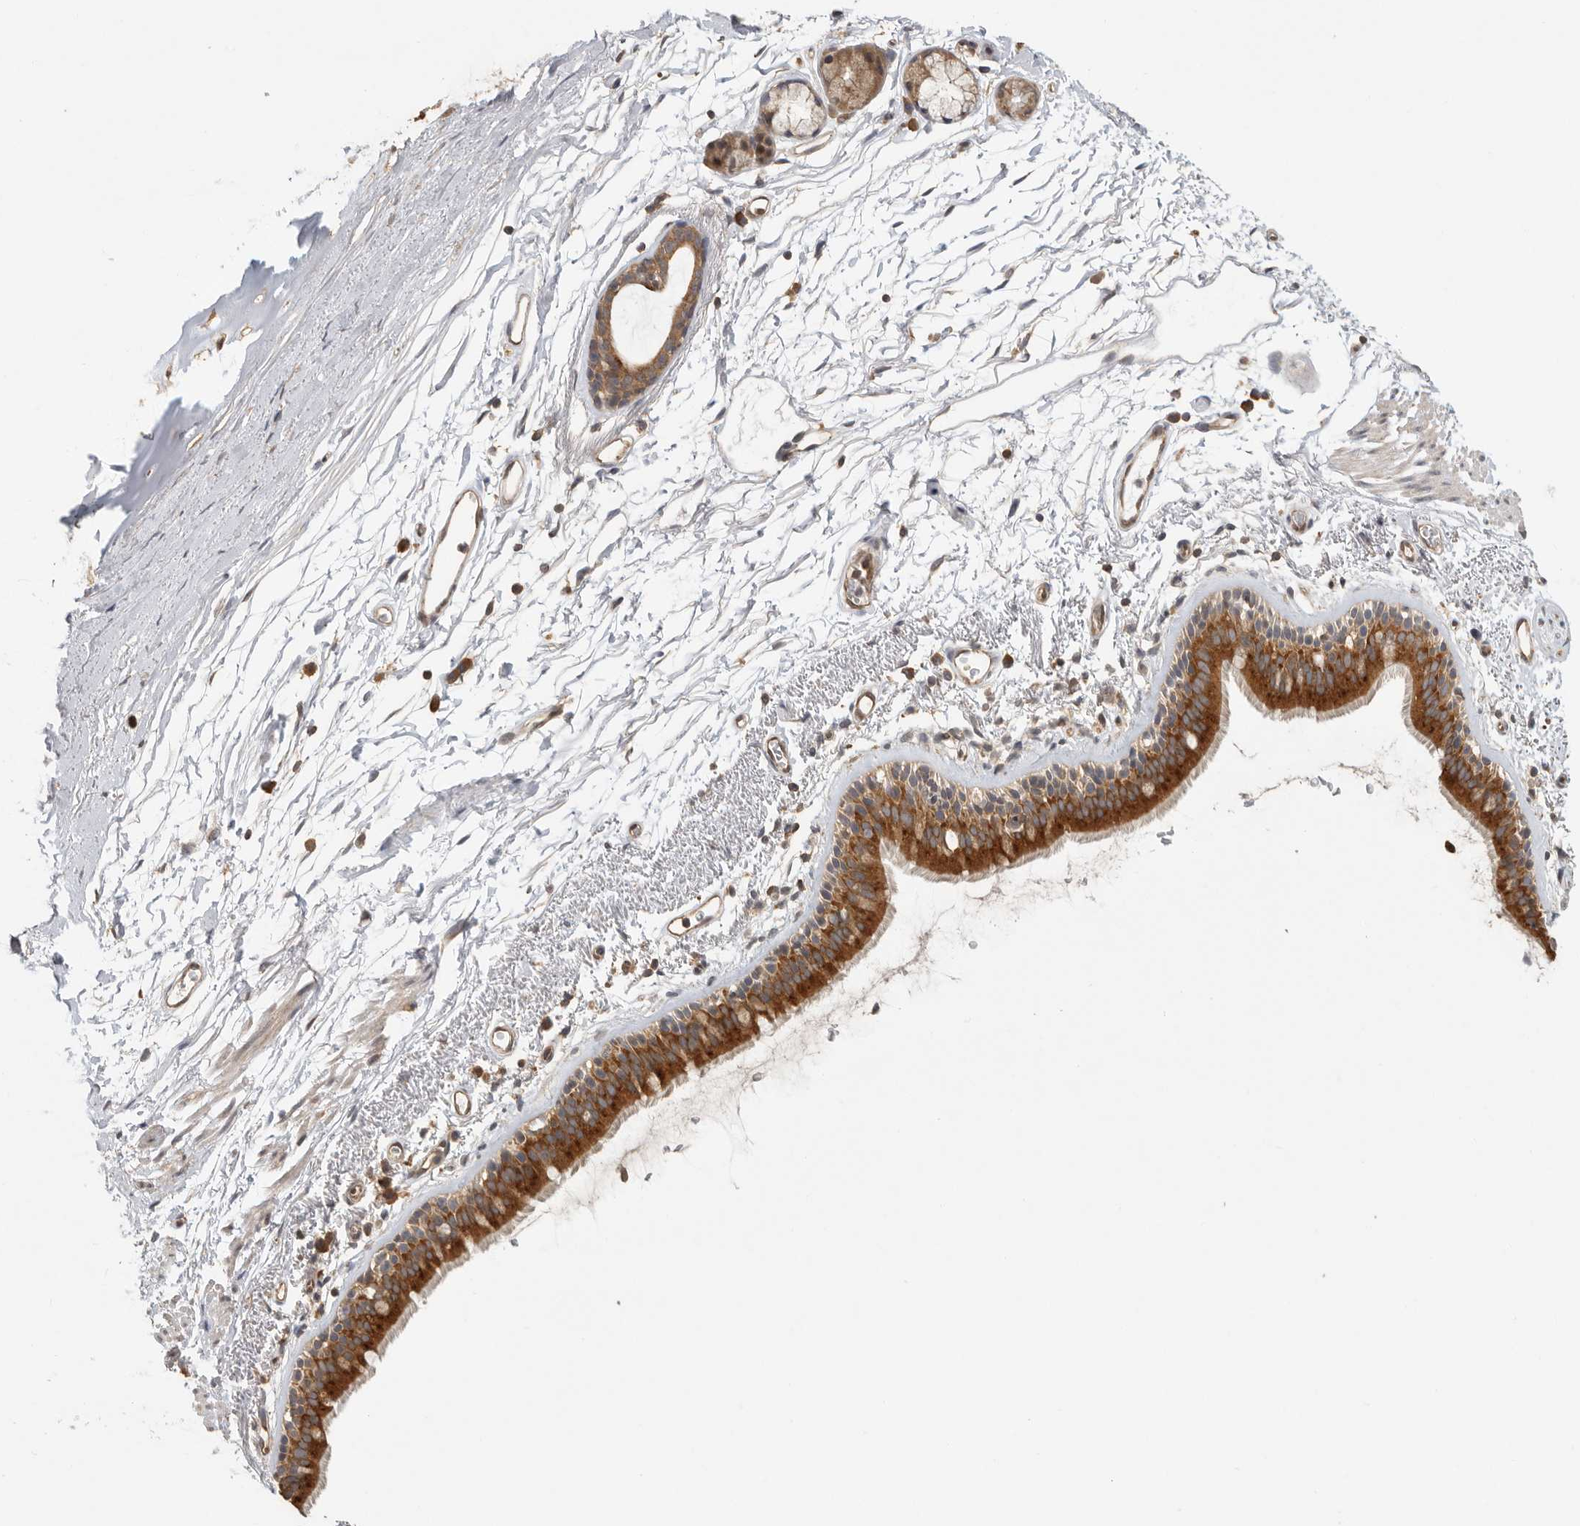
{"staining": {"intensity": "strong", "quantity": "25%-75%", "location": "cytoplasmic/membranous"}, "tissue": "bronchus", "cell_type": "Respiratory epithelial cells", "image_type": "normal", "snomed": [{"axis": "morphology", "description": "Normal tissue, NOS"}, {"axis": "topography", "description": "Lymph node"}, {"axis": "topography", "description": "Bronchus"}], "caption": "Strong cytoplasmic/membranous protein staining is present in about 25%-75% of respiratory epithelial cells in bronchus. Nuclei are stained in blue.", "gene": "CCT8", "patient": {"sex": "female", "age": 70}}